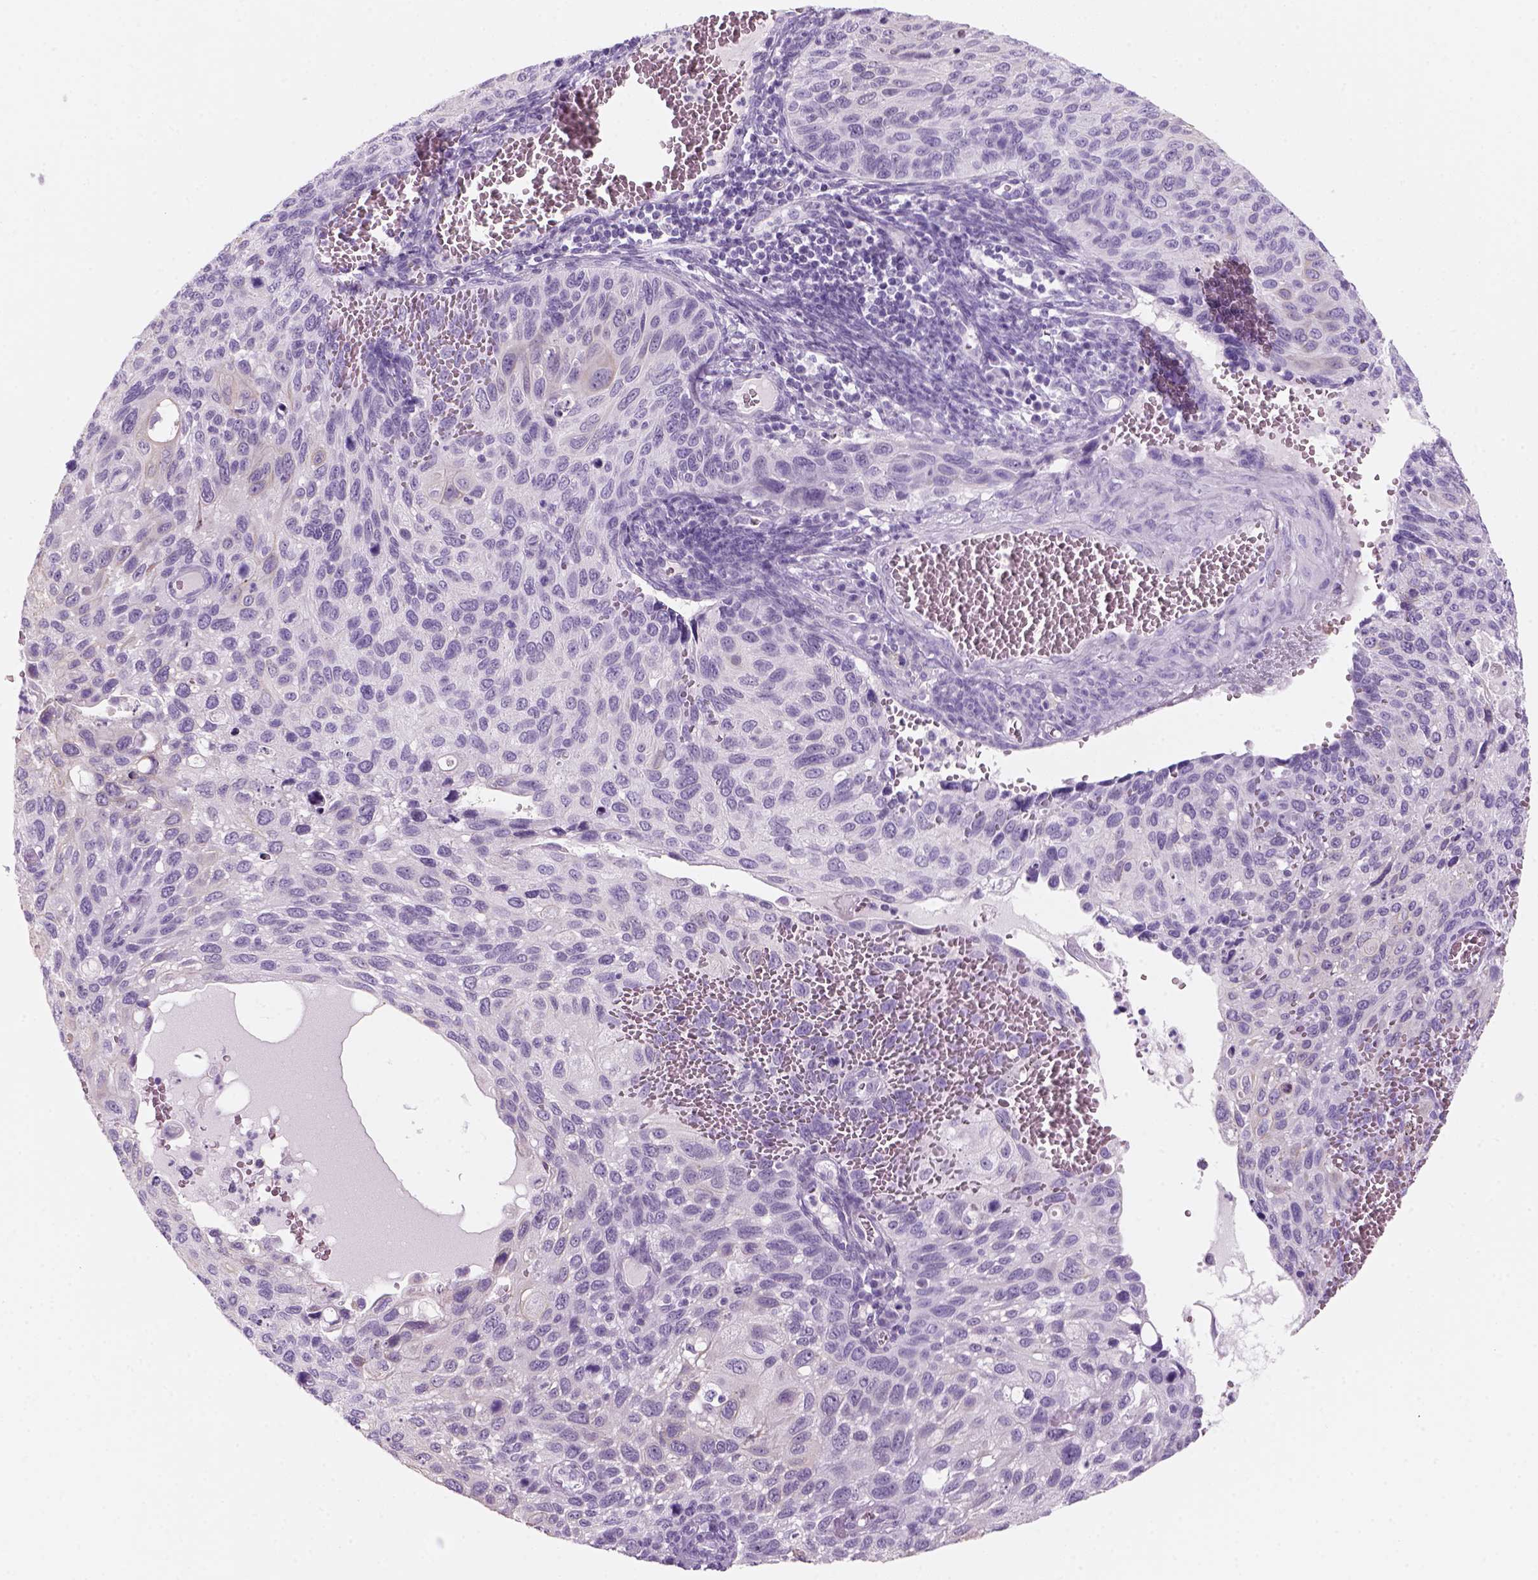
{"staining": {"intensity": "negative", "quantity": "none", "location": "none"}, "tissue": "cervical cancer", "cell_type": "Tumor cells", "image_type": "cancer", "snomed": [{"axis": "morphology", "description": "Squamous cell carcinoma, NOS"}, {"axis": "topography", "description": "Cervix"}], "caption": "Cervical cancer (squamous cell carcinoma) was stained to show a protein in brown. There is no significant staining in tumor cells.", "gene": "KRTAP11-1", "patient": {"sex": "female", "age": 70}}